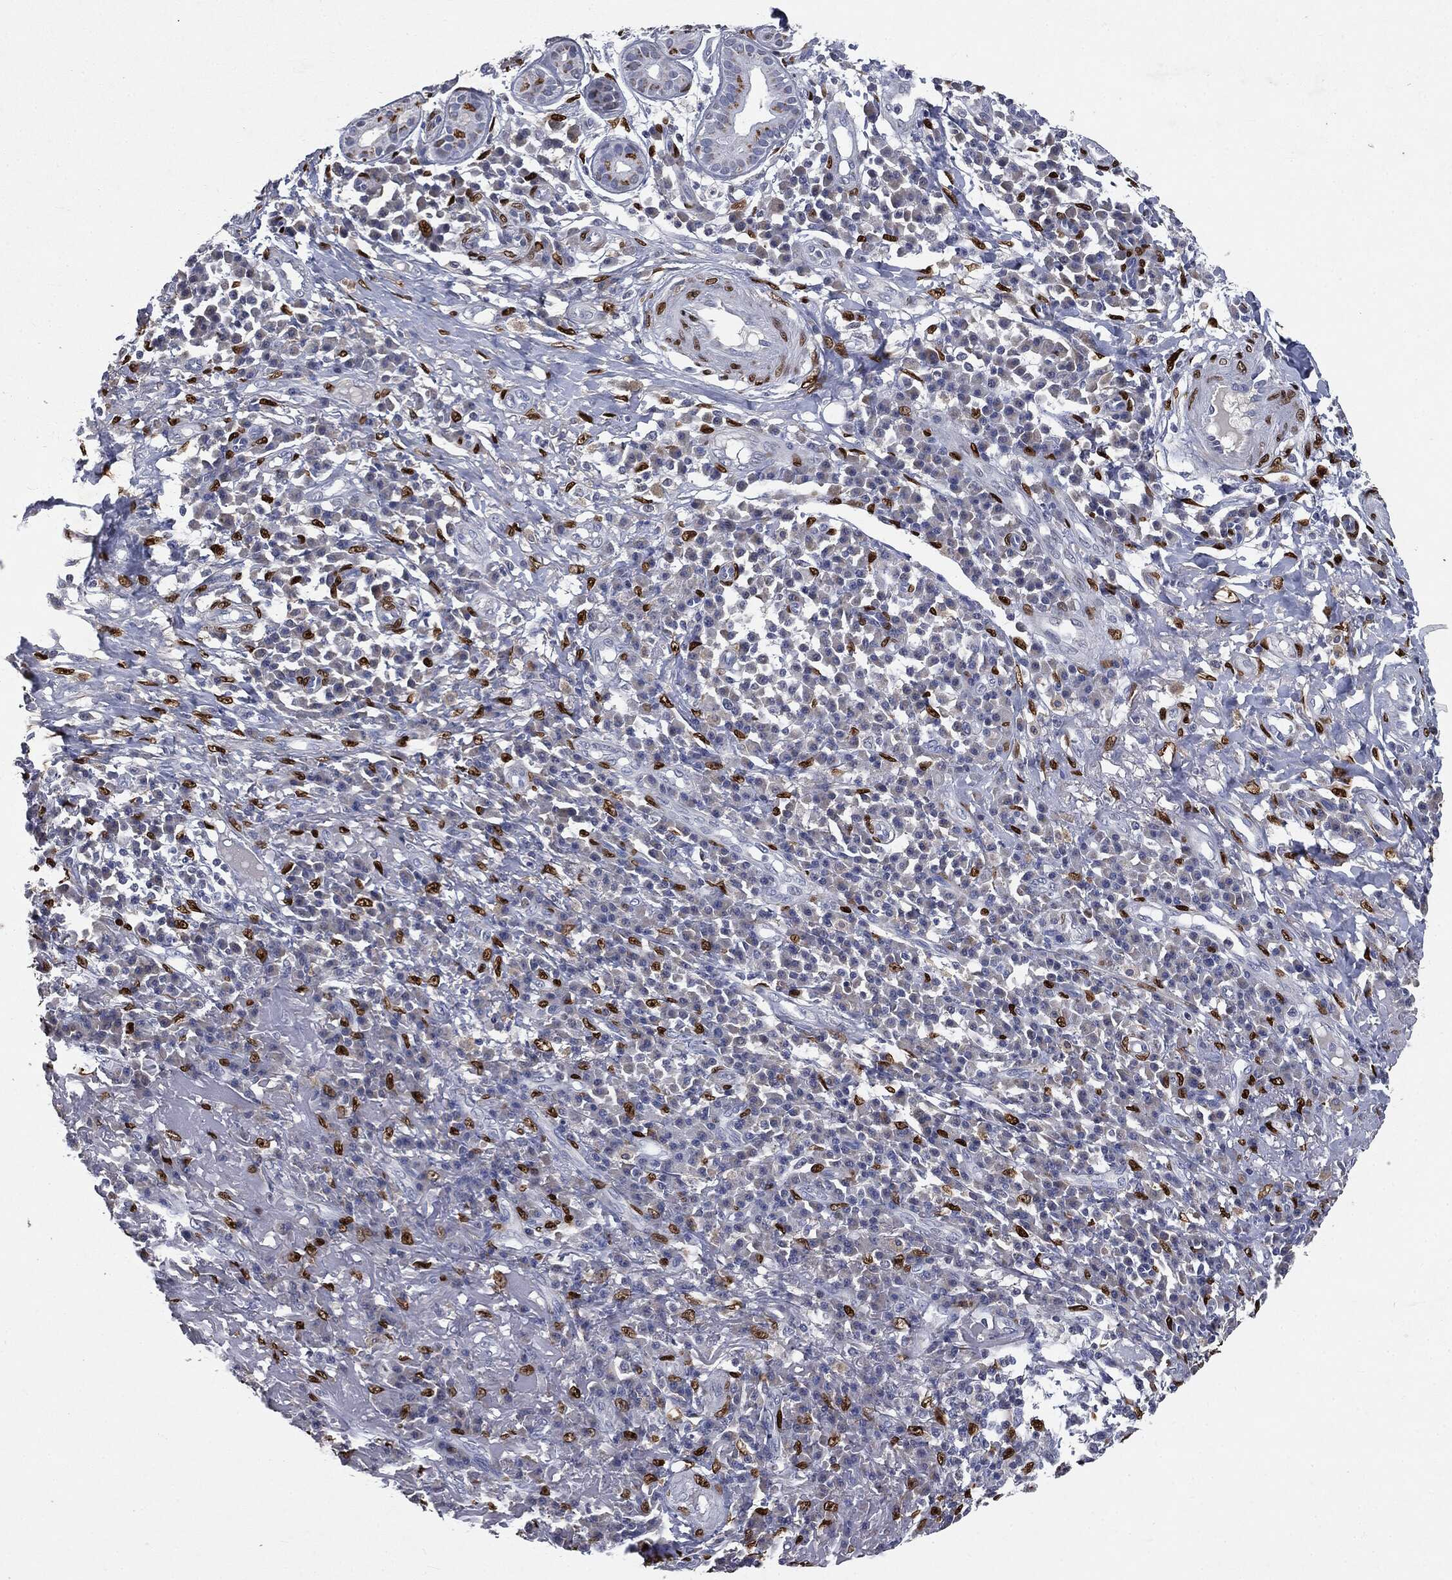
{"staining": {"intensity": "negative", "quantity": "none", "location": "none"}, "tissue": "skin cancer", "cell_type": "Tumor cells", "image_type": "cancer", "snomed": [{"axis": "morphology", "description": "Squamous cell carcinoma, NOS"}, {"axis": "topography", "description": "Skin"}], "caption": "IHC of skin squamous cell carcinoma exhibits no positivity in tumor cells.", "gene": "CASD1", "patient": {"sex": "male", "age": 92}}